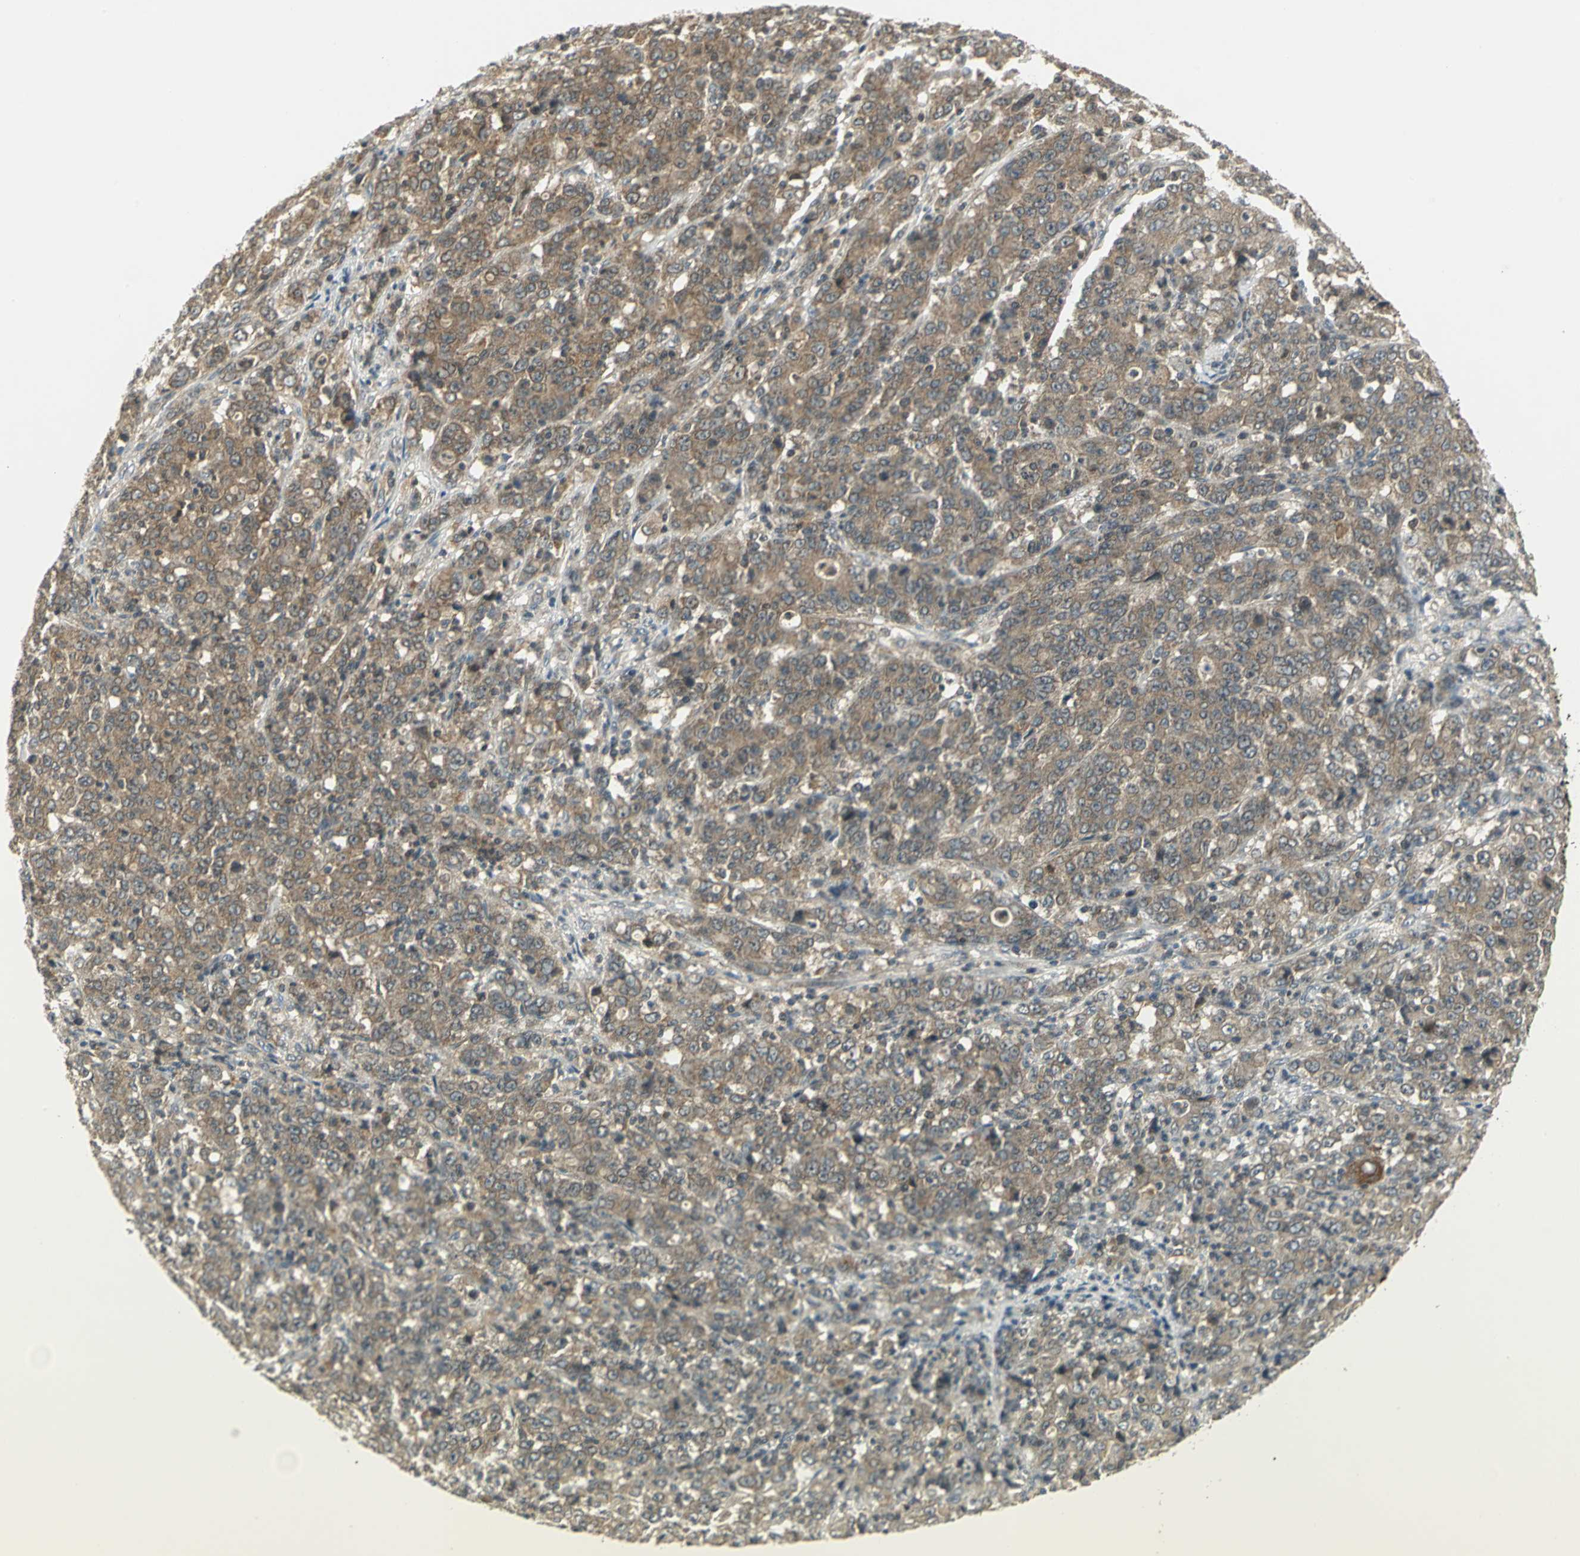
{"staining": {"intensity": "moderate", "quantity": ">75%", "location": "cytoplasmic/membranous"}, "tissue": "stomach cancer", "cell_type": "Tumor cells", "image_type": "cancer", "snomed": [{"axis": "morphology", "description": "Adenocarcinoma, NOS"}, {"axis": "topography", "description": "Stomach, lower"}], "caption": "This micrograph shows IHC staining of human stomach cancer (adenocarcinoma), with medium moderate cytoplasmic/membranous positivity in approximately >75% of tumor cells.", "gene": "MAPK8IP3", "patient": {"sex": "female", "age": 71}}